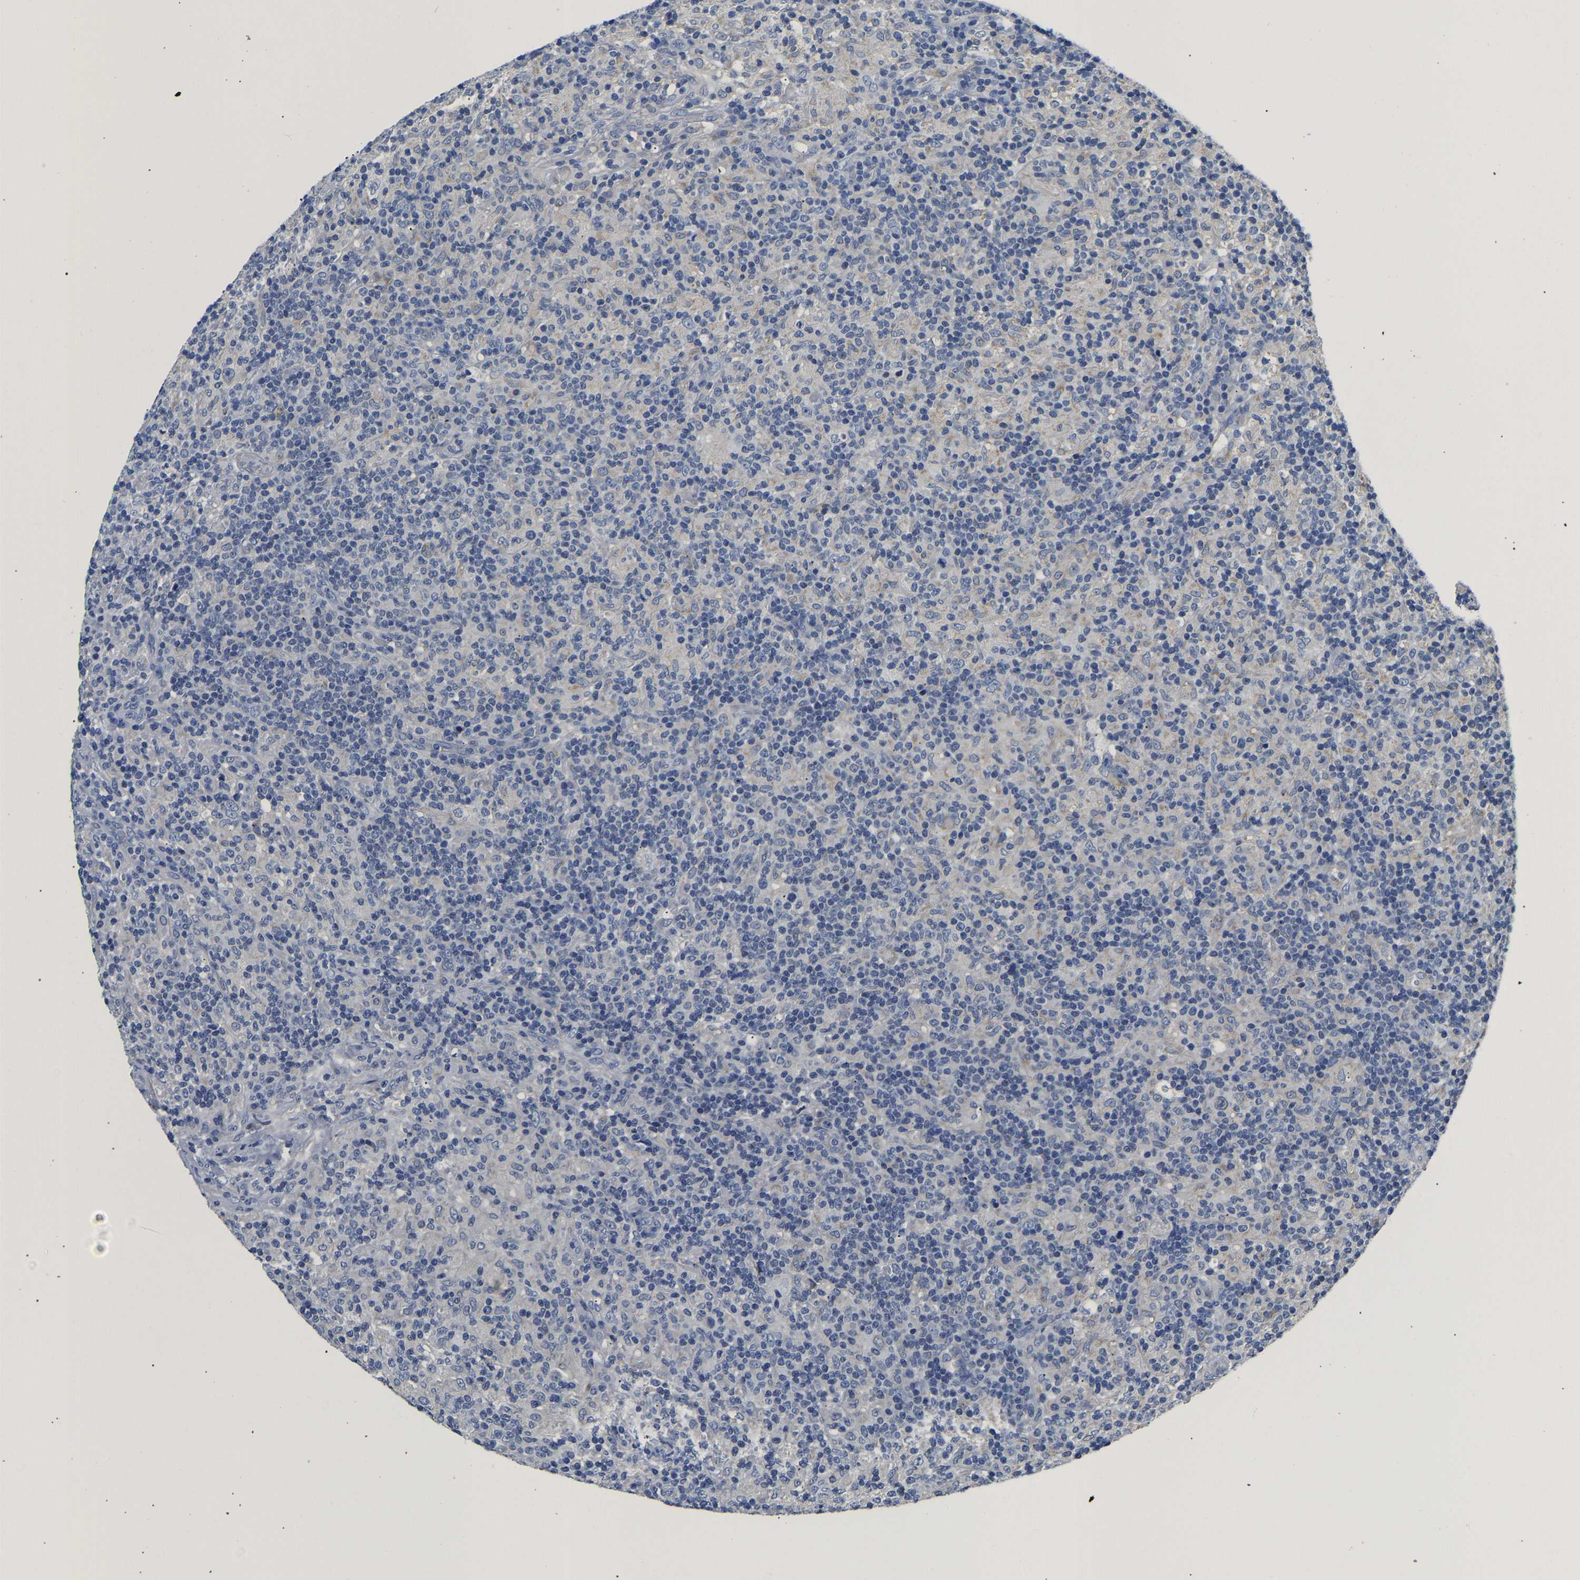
{"staining": {"intensity": "negative", "quantity": "none", "location": "none"}, "tissue": "lymphoma", "cell_type": "Tumor cells", "image_type": "cancer", "snomed": [{"axis": "morphology", "description": "Hodgkin's disease, NOS"}, {"axis": "topography", "description": "Lymph node"}], "caption": "This is an immunohistochemistry photomicrograph of lymphoma. There is no positivity in tumor cells.", "gene": "PCK2", "patient": {"sex": "male", "age": 70}}